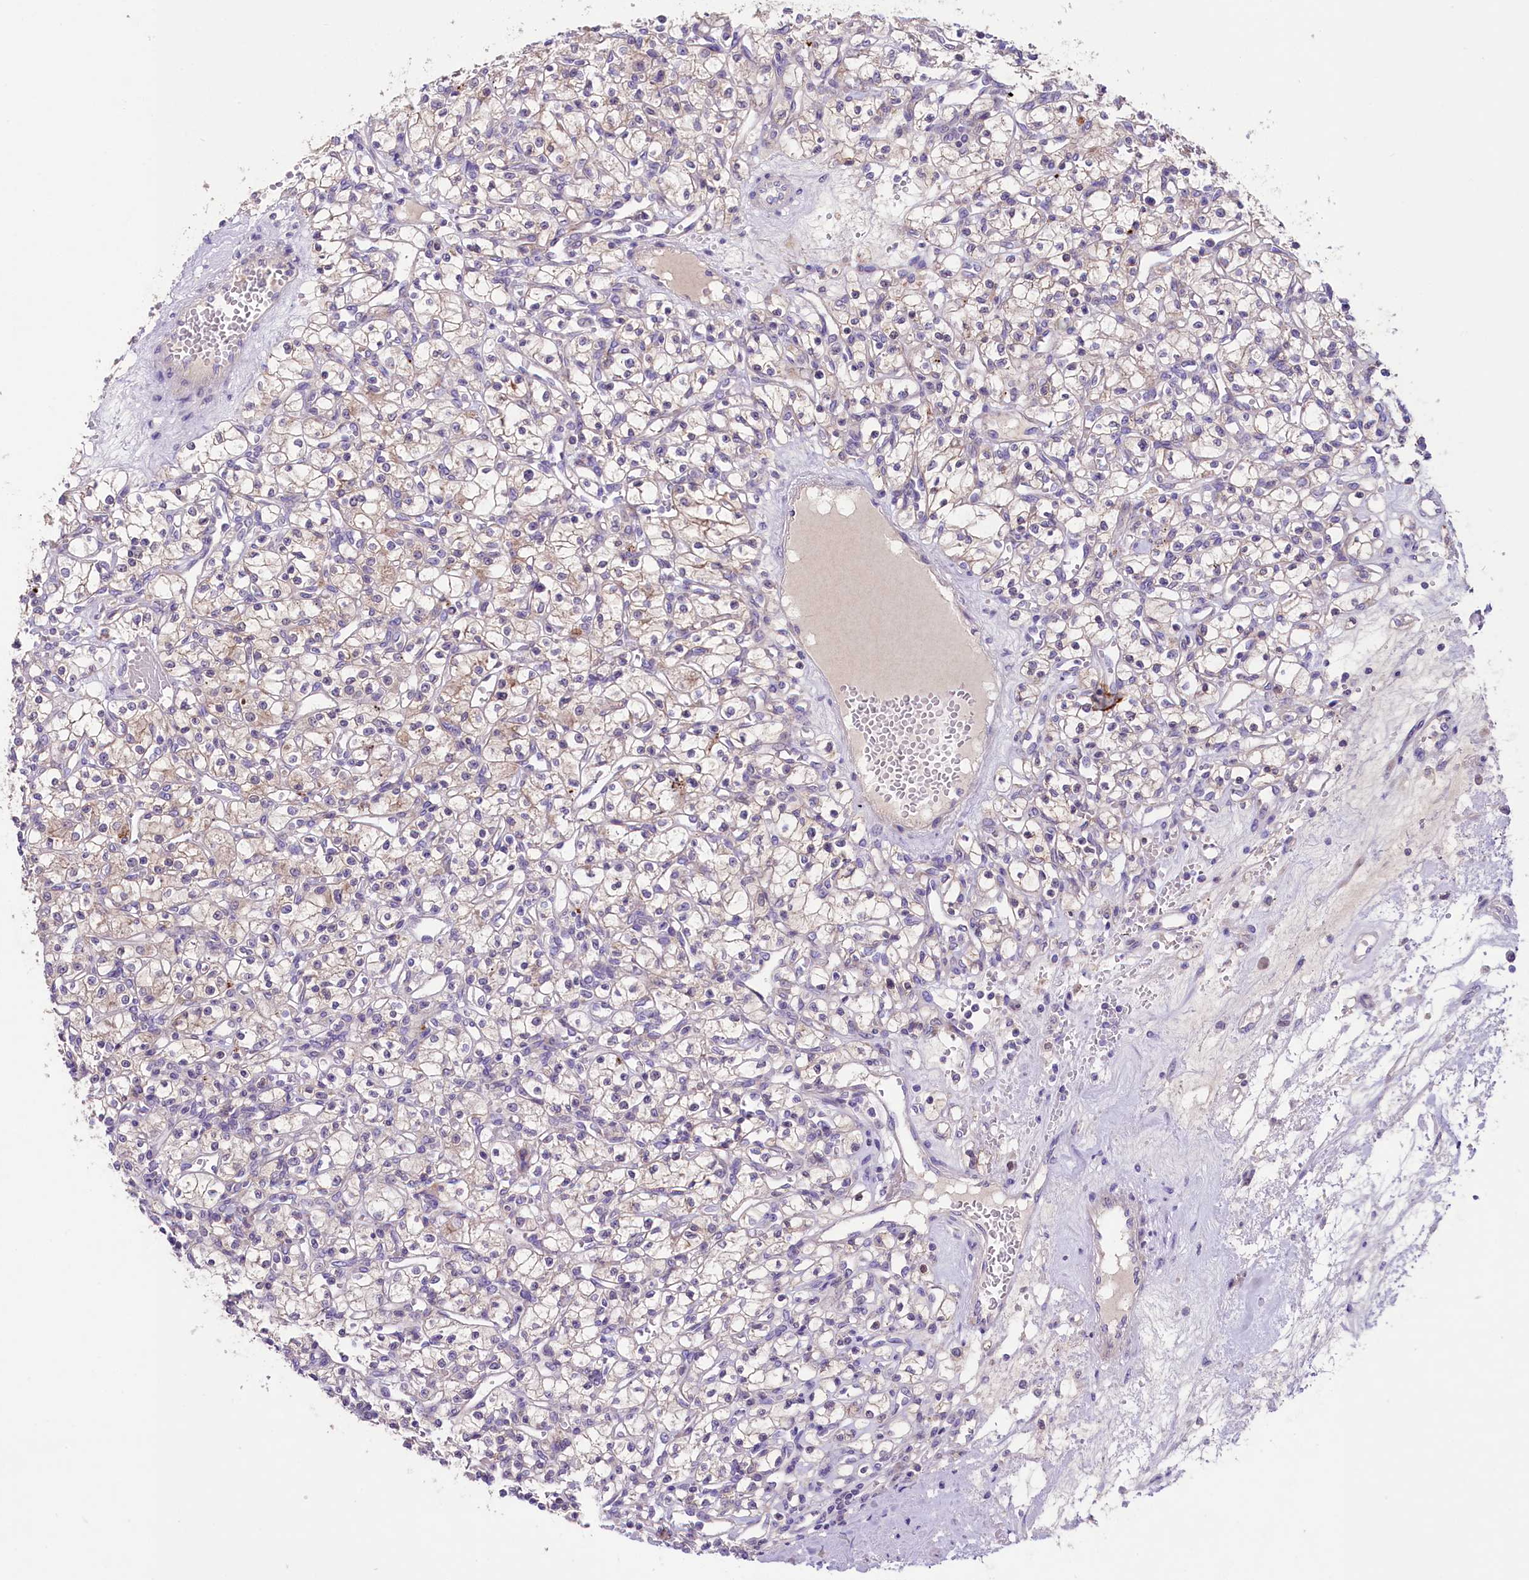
{"staining": {"intensity": "weak", "quantity": "<25%", "location": "cytoplasmic/membranous"}, "tissue": "renal cancer", "cell_type": "Tumor cells", "image_type": "cancer", "snomed": [{"axis": "morphology", "description": "Adenocarcinoma, NOS"}, {"axis": "topography", "description": "Kidney"}], "caption": "Protein analysis of renal cancer exhibits no significant staining in tumor cells.", "gene": "CD99L2", "patient": {"sex": "female", "age": 59}}